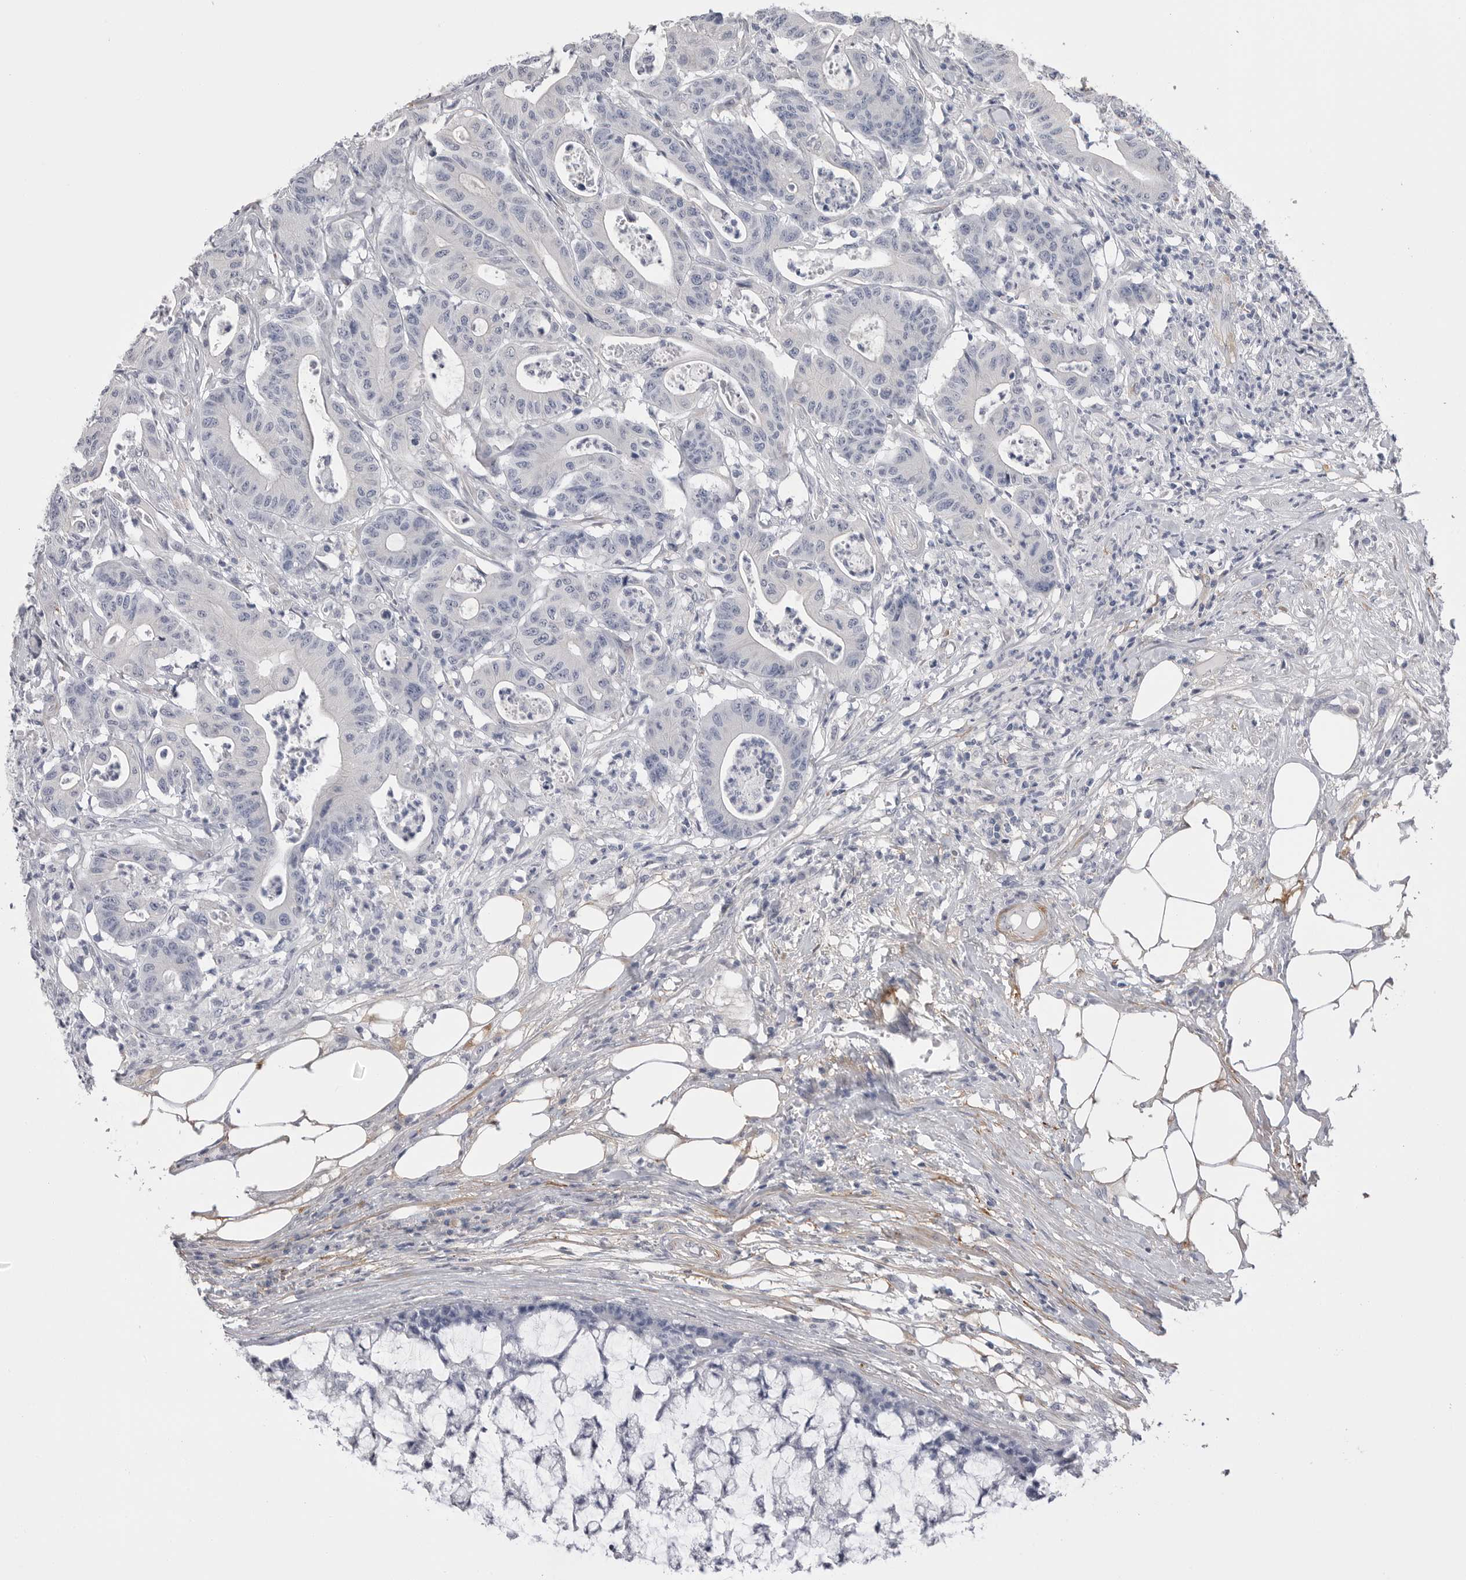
{"staining": {"intensity": "negative", "quantity": "none", "location": "none"}, "tissue": "colorectal cancer", "cell_type": "Tumor cells", "image_type": "cancer", "snomed": [{"axis": "morphology", "description": "Adenocarcinoma, NOS"}, {"axis": "topography", "description": "Colon"}], "caption": "Photomicrograph shows no protein positivity in tumor cells of adenocarcinoma (colorectal) tissue.", "gene": "AKAP12", "patient": {"sex": "female", "age": 84}}